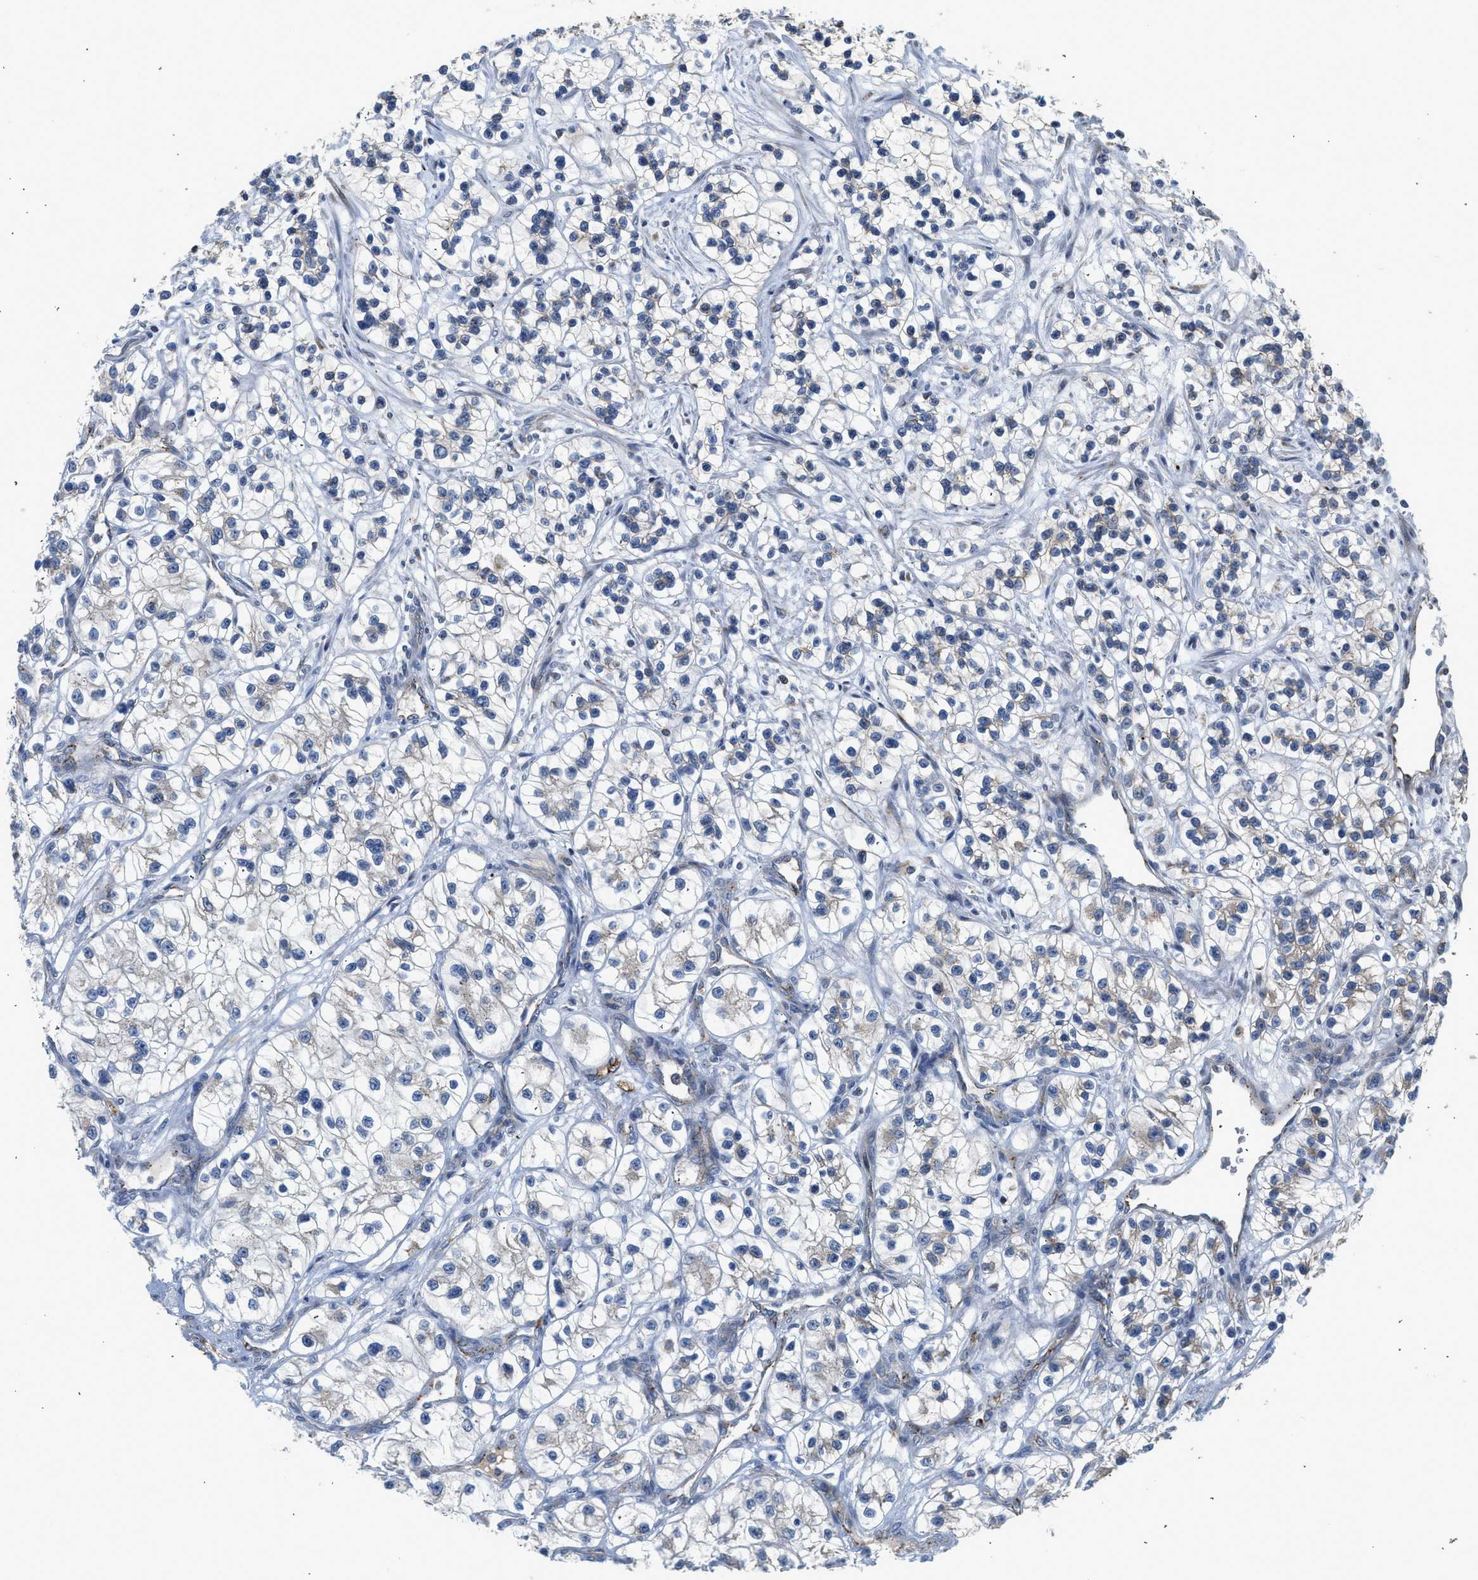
{"staining": {"intensity": "negative", "quantity": "none", "location": "none"}, "tissue": "renal cancer", "cell_type": "Tumor cells", "image_type": "cancer", "snomed": [{"axis": "morphology", "description": "Adenocarcinoma, NOS"}, {"axis": "topography", "description": "Kidney"}], "caption": "Immunohistochemical staining of human renal cancer (adenocarcinoma) reveals no significant positivity in tumor cells. The staining was performed using DAB (3,3'-diaminobenzidine) to visualize the protein expression in brown, while the nuclei were stained in blue with hematoxylin (Magnification: 20x).", "gene": "PIM1", "patient": {"sex": "female", "age": 57}}